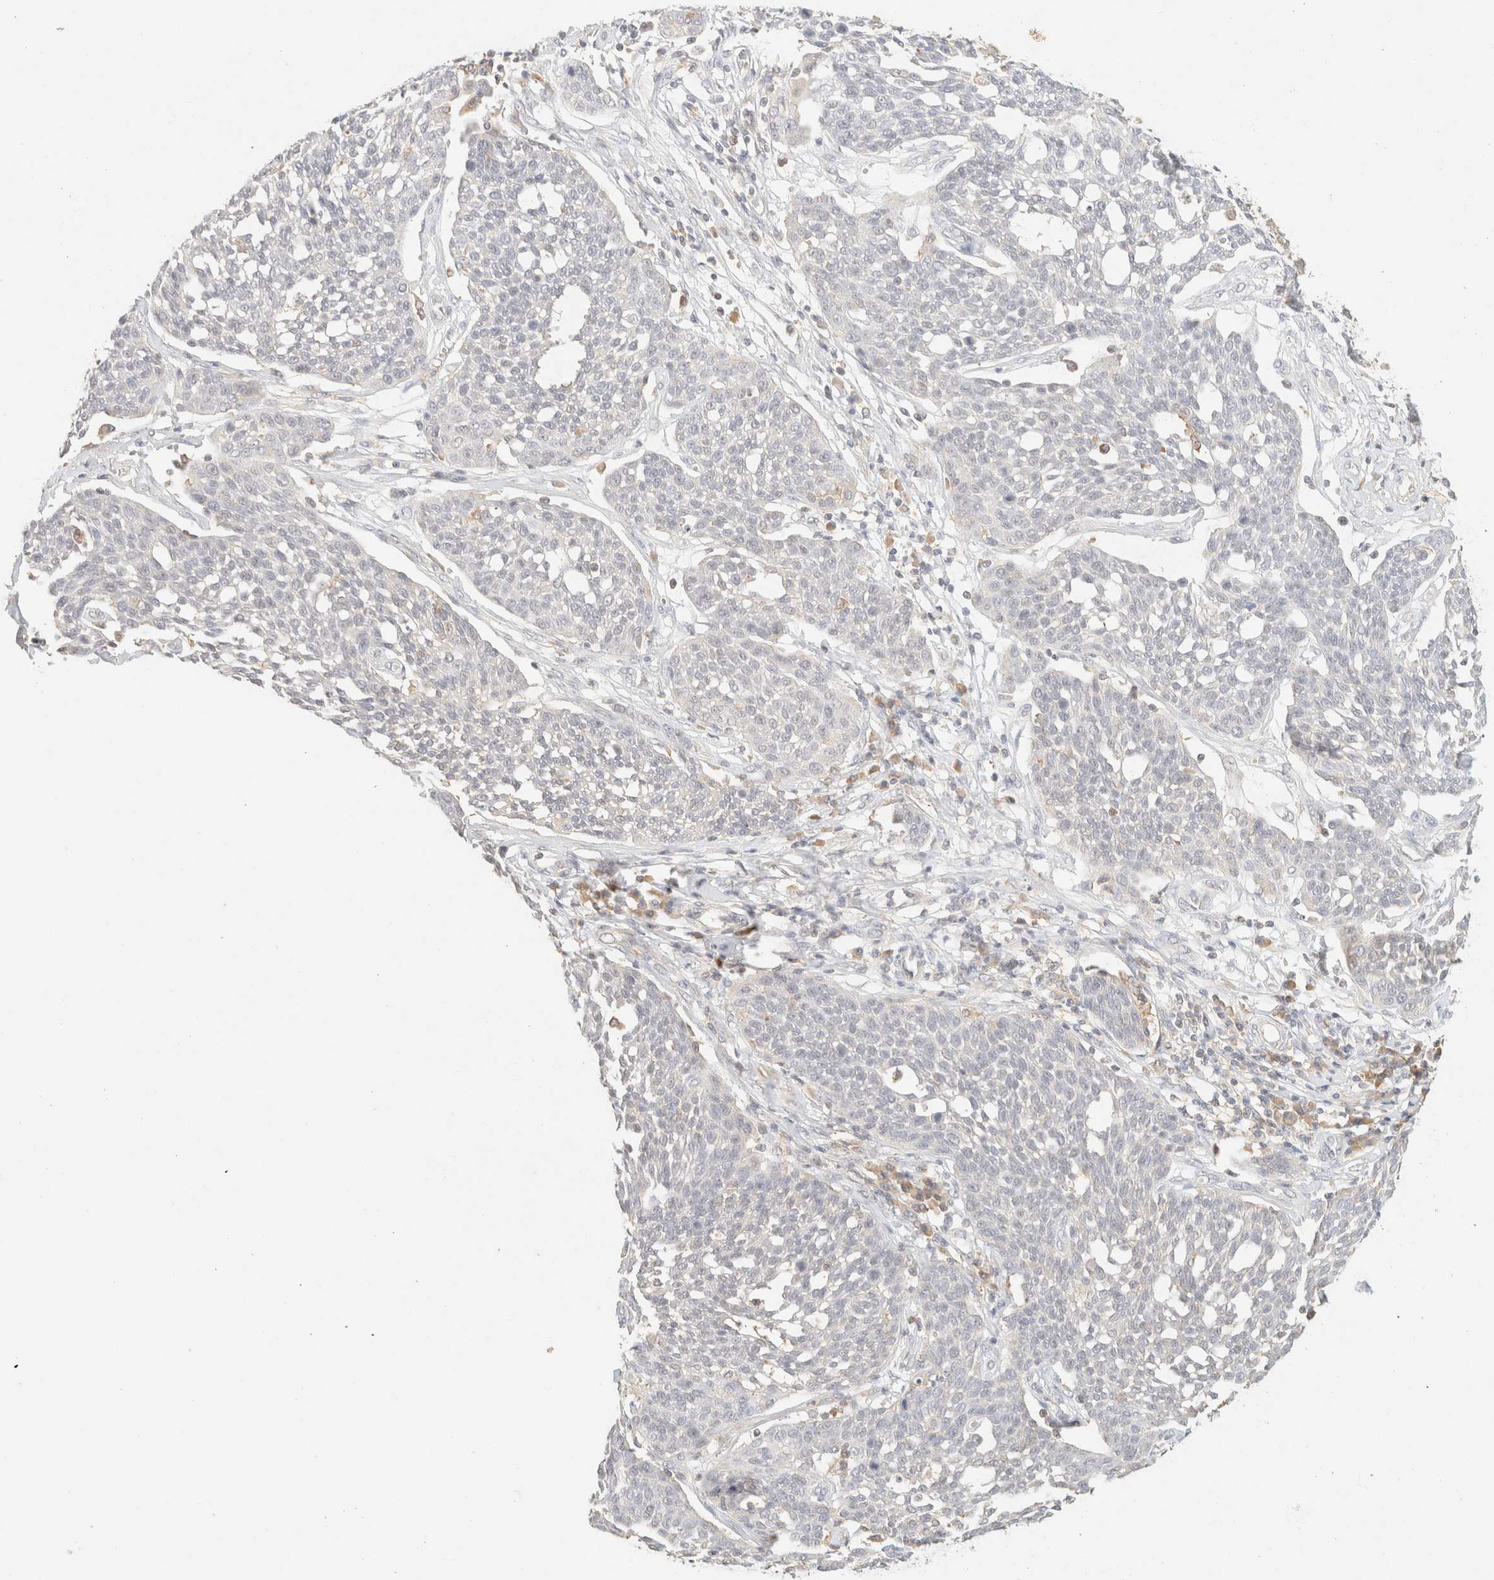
{"staining": {"intensity": "negative", "quantity": "none", "location": "none"}, "tissue": "cervical cancer", "cell_type": "Tumor cells", "image_type": "cancer", "snomed": [{"axis": "morphology", "description": "Squamous cell carcinoma, NOS"}, {"axis": "topography", "description": "Cervix"}], "caption": "This photomicrograph is of squamous cell carcinoma (cervical) stained with immunohistochemistry (IHC) to label a protein in brown with the nuclei are counter-stained blue. There is no positivity in tumor cells.", "gene": "TIMD4", "patient": {"sex": "female", "age": 34}}